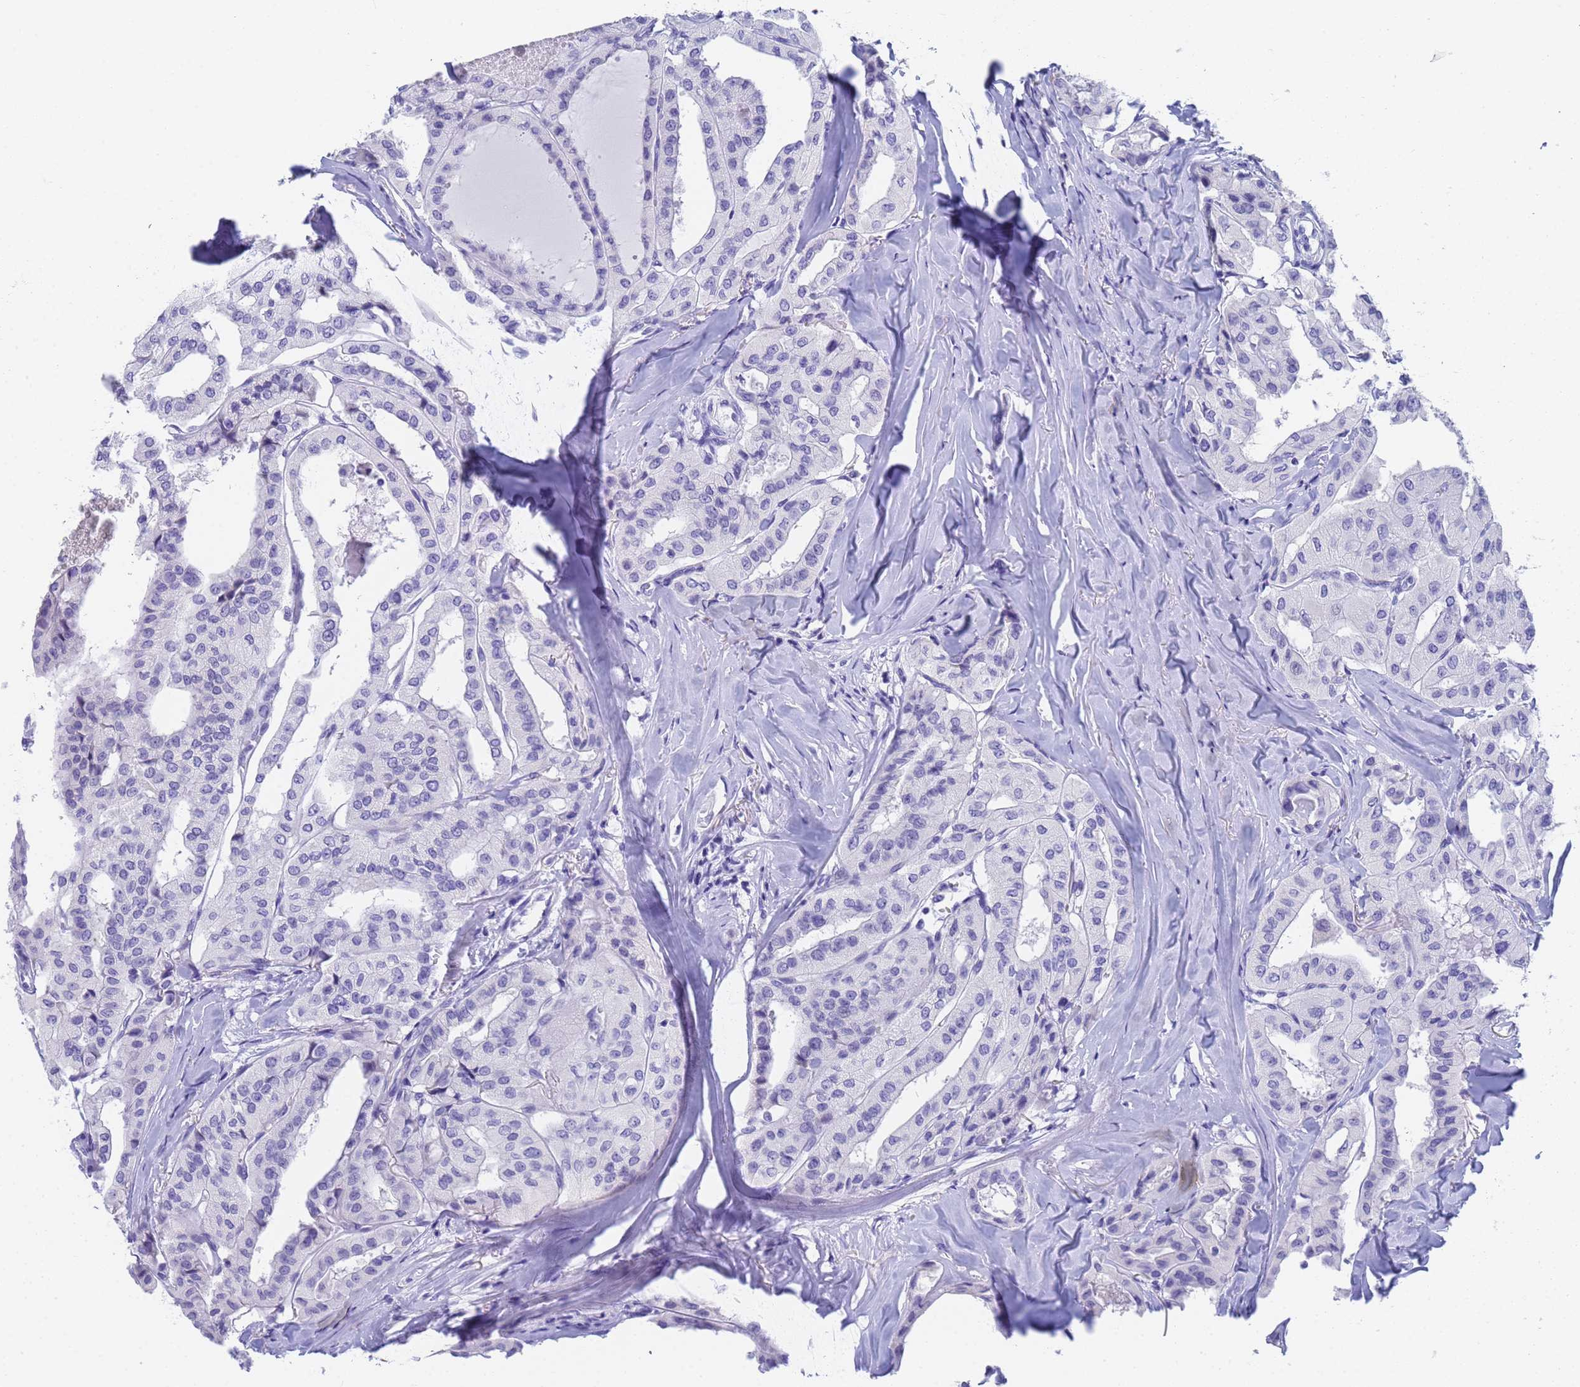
{"staining": {"intensity": "negative", "quantity": "none", "location": "none"}, "tissue": "thyroid cancer", "cell_type": "Tumor cells", "image_type": "cancer", "snomed": [{"axis": "morphology", "description": "Papillary adenocarcinoma, NOS"}, {"axis": "topography", "description": "Thyroid gland"}], "caption": "High power microscopy histopathology image of an IHC image of thyroid papillary adenocarcinoma, revealing no significant staining in tumor cells. (DAB (3,3'-diaminobenzidine) immunohistochemistry (IHC), high magnification).", "gene": "STATH", "patient": {"sex": "female", "age": 59}}